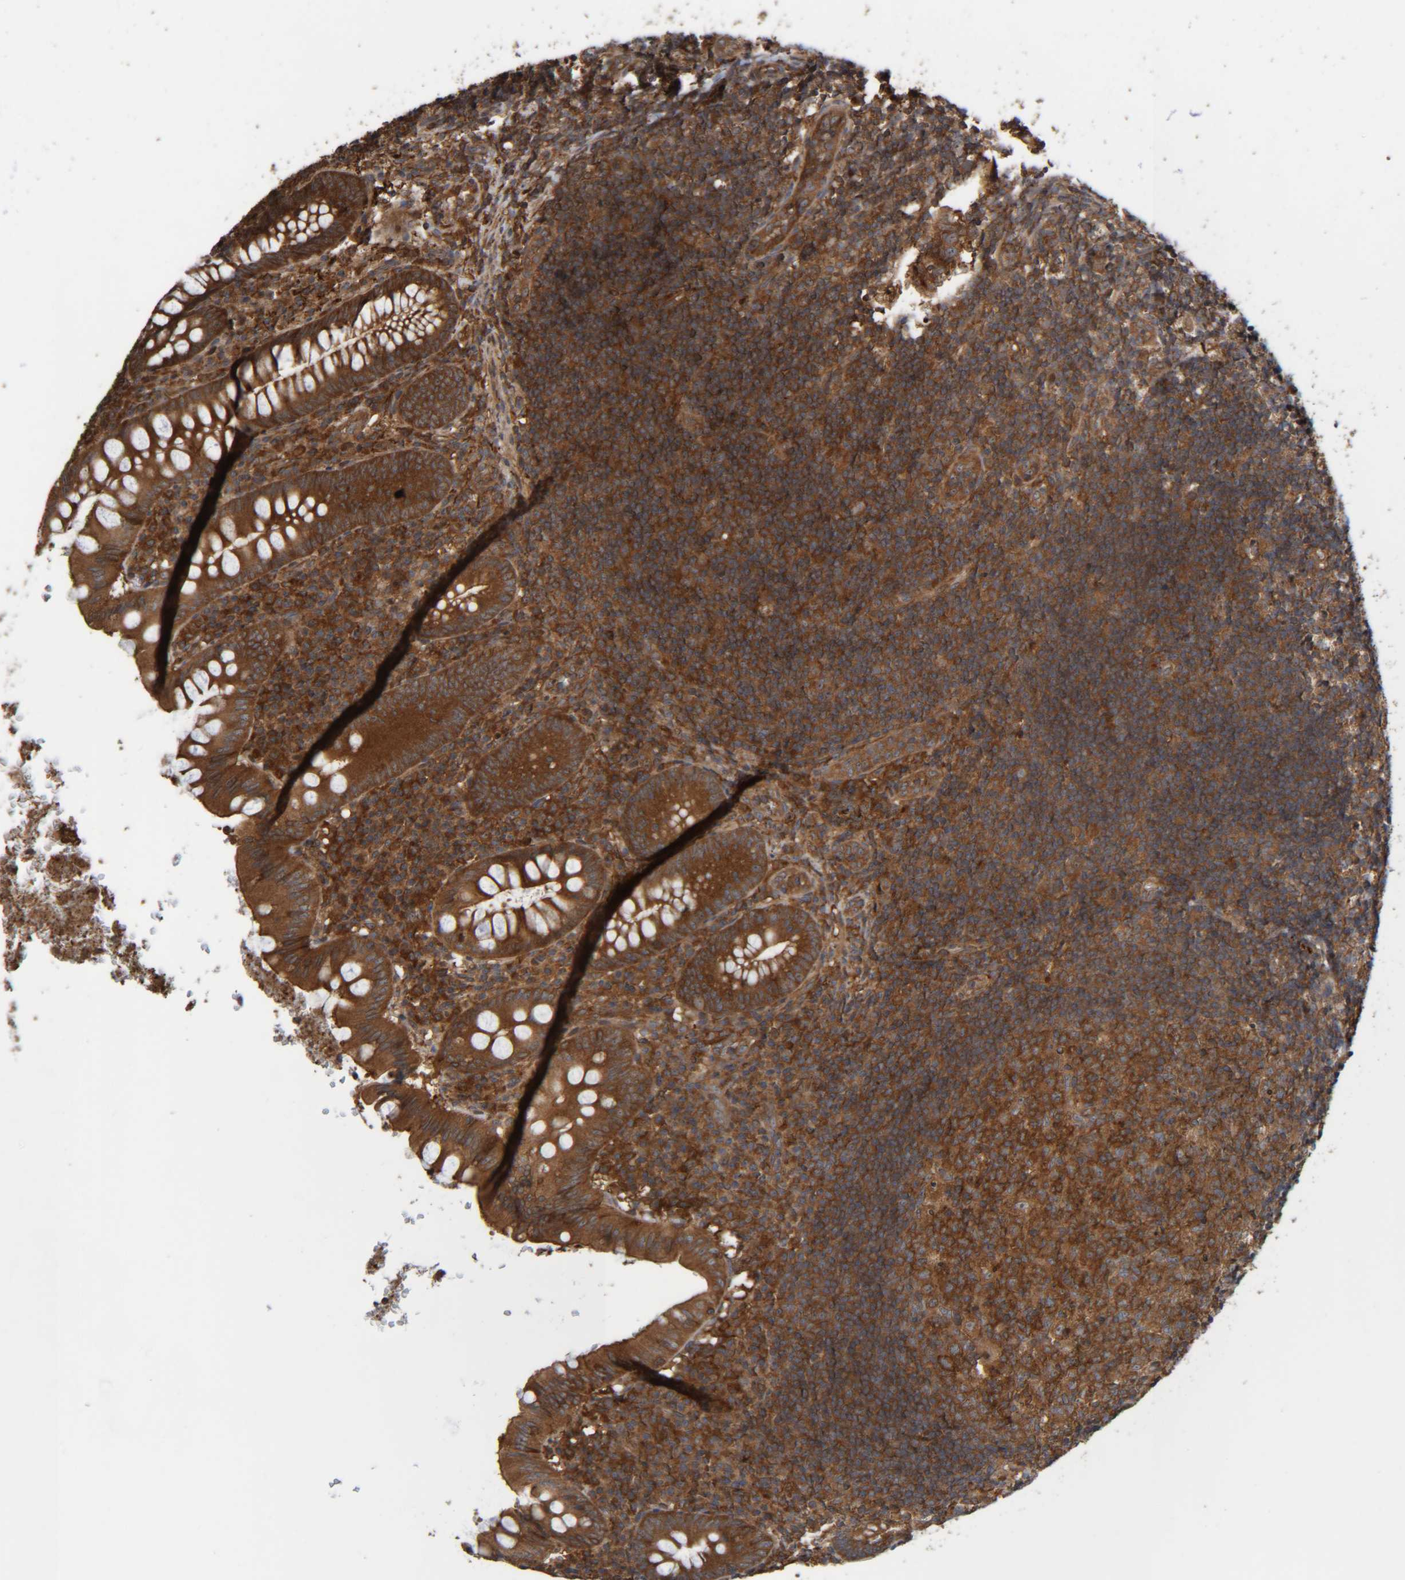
{"staining": {"intensity": "strong", "quantity": ">75%", "location": "cytoplasmic/membranous"}, "tissue": "appendix", "cell_type": "Glandular cells", "image_type": "normal", "snomed": [{"axis": "morphology", "description": "Normal tissue, NOS"}, {"axis": "topography", "description": "Appendix"}], "caption": "The immunohistochemical stain shows strong cytoplasmic/membranous staining in glandular cells of unremarkable appendix. (DAB (3,3'-diaminobenzidine) IHC with brightfield microscopy, high magnification).", "gene": "CCDC57", "patient": {"sex": "male", "age": 8}}